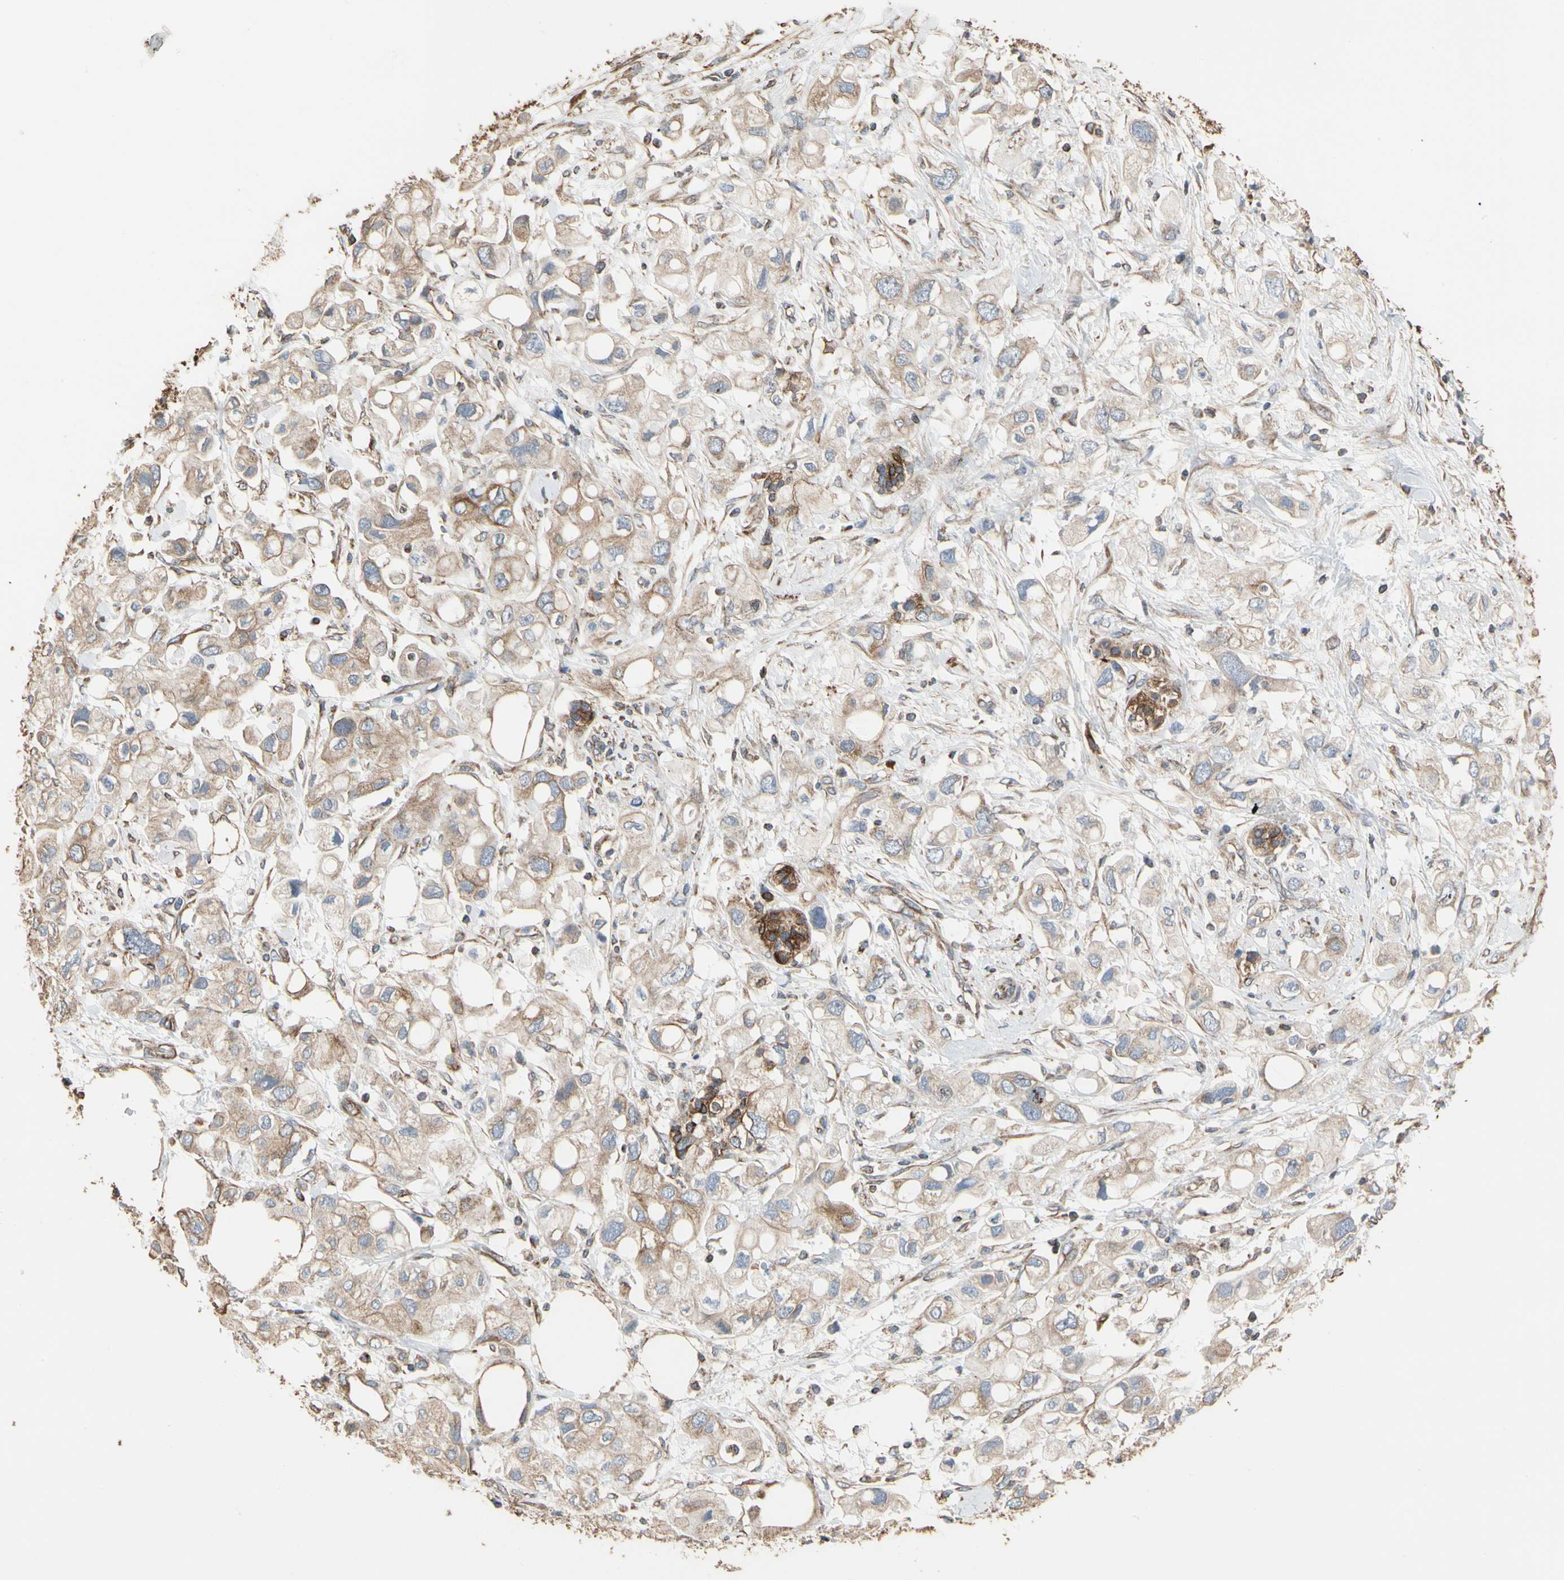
{"staining": {"intensity": "weak", "quantity": ">75%", "location": "cytoplasmic/membranous"}, "tissue": "pancreatic cancer", "cell_type": "Tumor cells", "image_type": "cancer", "snomed": [{"axis": "morphology", "description": "Adenocarcinoma, NOS"}, {"axis": "topography", "description": "Pancreas"}], "caption": "Tumor cells reveal low levels of weak cytoplasmic/membranous staining in about >75% of cells in pancreatic cancer (adenocarcinoma). The protein is shown in brown color, while the nuclei are stained blue.", "gene": "TUBA1A", "patient": {"sex": "female", "age": 56}}